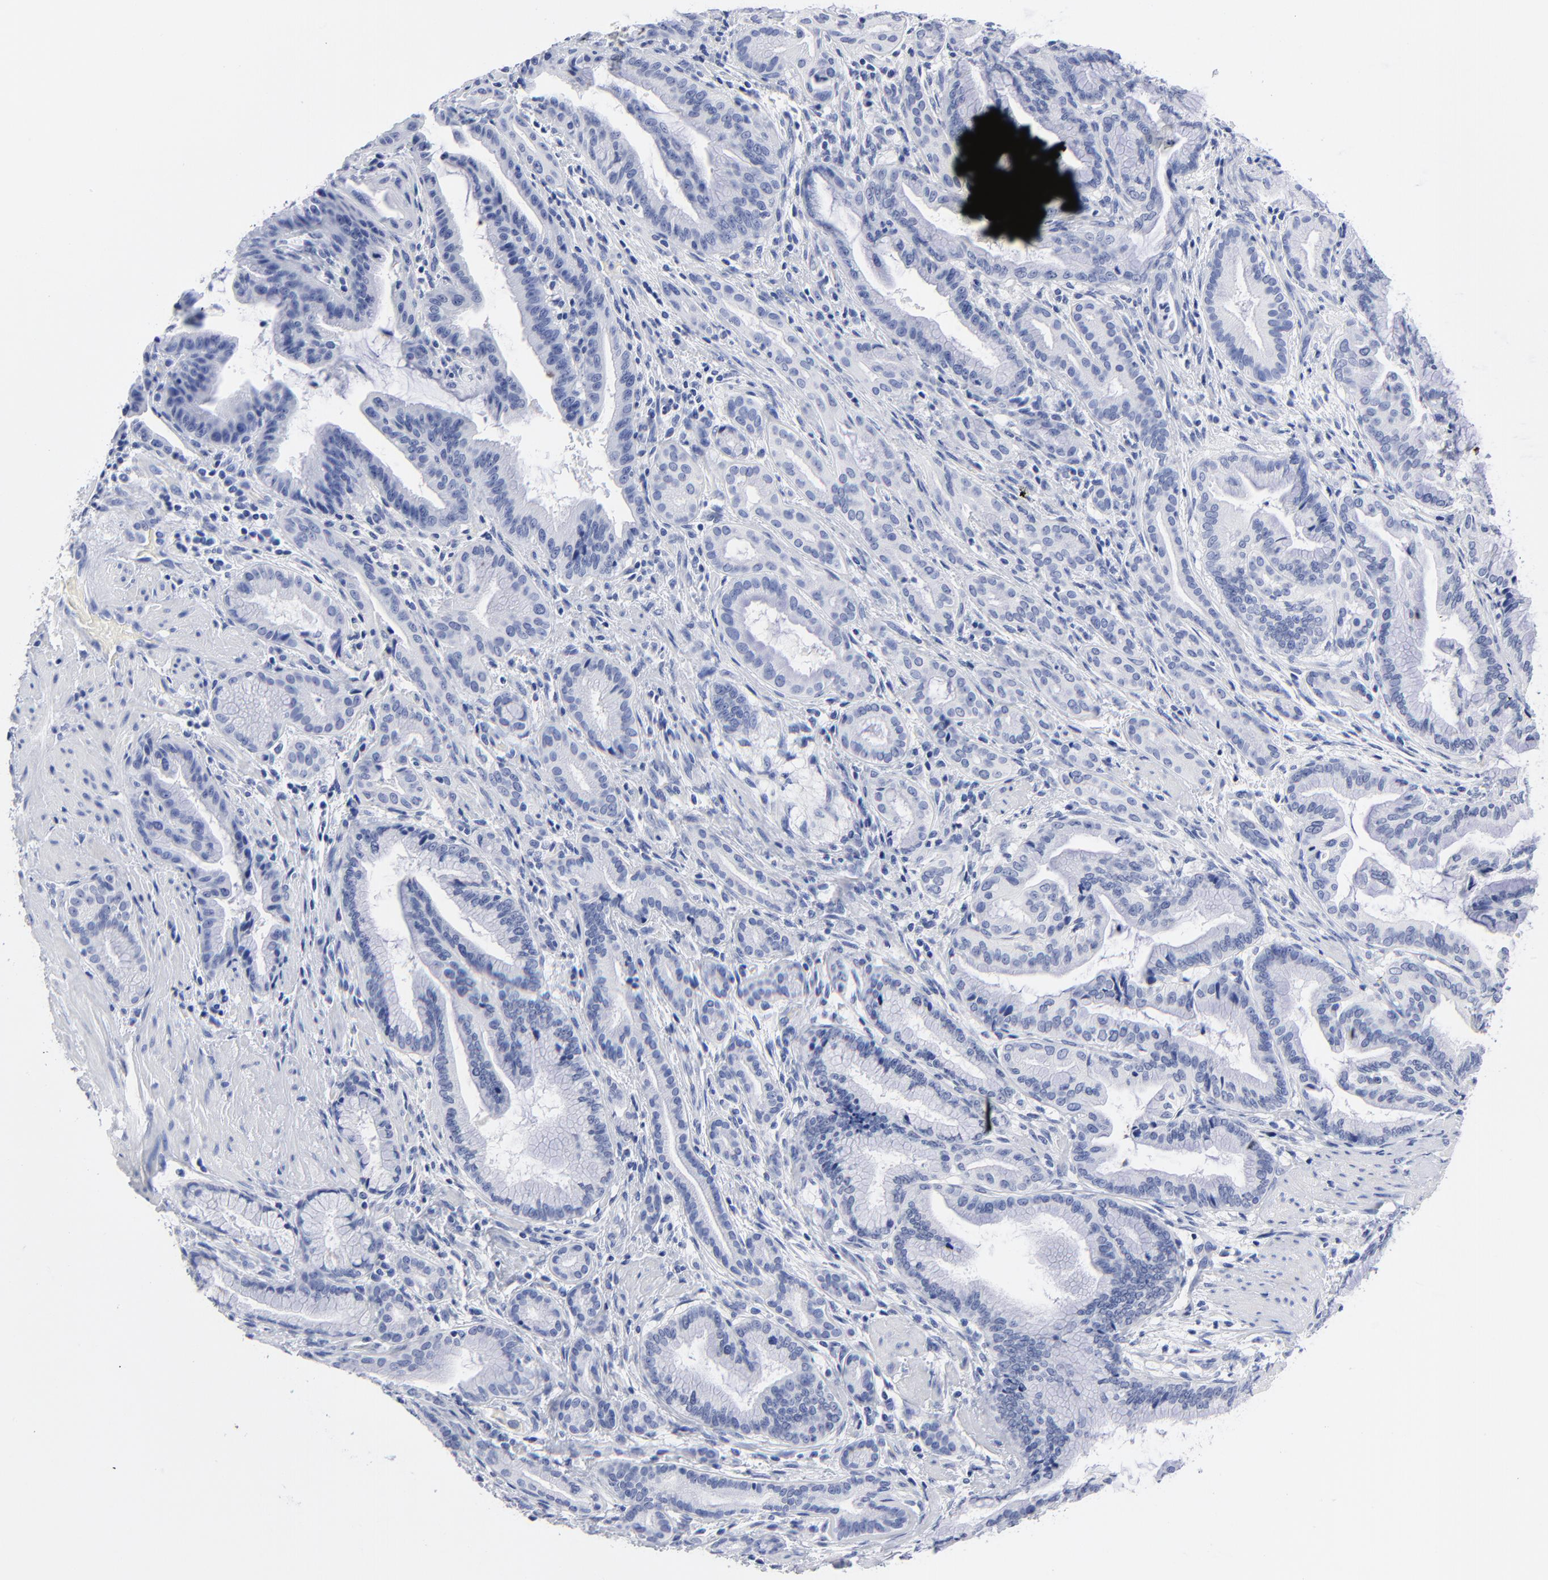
{"staining": {"intensity": "negative", "quantity": "none", "location": "none"}, "tissue": "pancreatic cancer", "cell_type": "Tumor cells", "image_type": "cancer", "snomed": [{"axis": "morphology", "description": "Adenocarcinoma, NOS"}, {"axis": "topography", "description": "Pancreas"}], "caption": "Pancreatic cancer (adenocarcinoma) was stained to show a protein in brown. There is no significant staining in tumor cells.", "gene": "ACY1", "patient": {"sex": "female", "age": 64}}